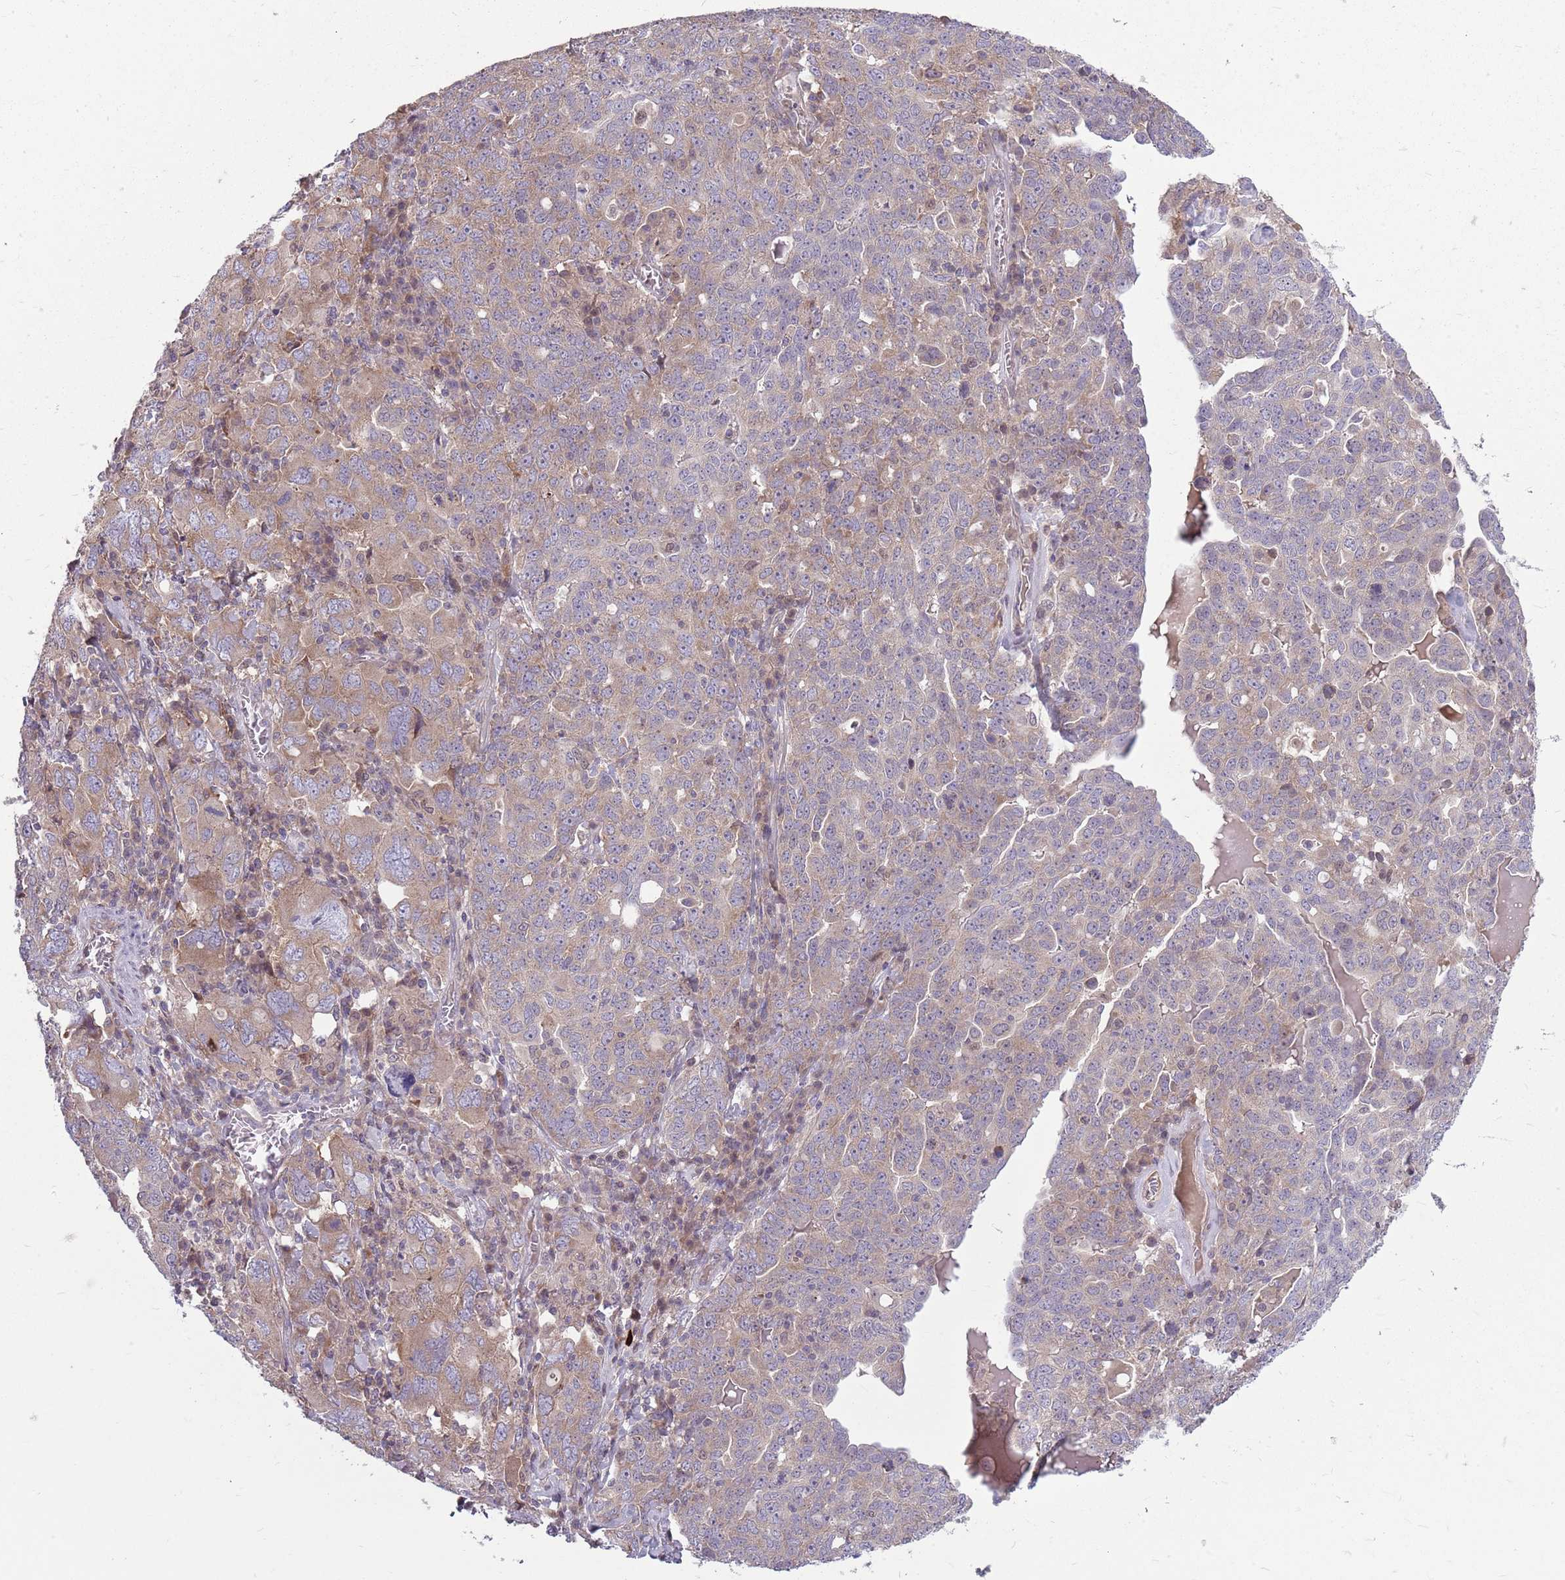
{"staining": {"intensity": "moderate", "quantity": "25%-75%", "location": "cytoplasmic/membranous"}, "tissue": "ovarian cancer", "cell_type": "Tumor cells", "image_type": "cancer", "snomed": [{"axis": "morphology", "description": "Carcinoma, endometroid"}, {"axis": "topography", "description": "Ovary"}], "caption": "Protein staining by IHC shows moderate cytoplasmic/membranous positivity in approximately 25%-75% of tumor cells in ovarian endometroid carcinoma.", "gene": "PPP1R27", "patient": {"sex": "female", "age": 62}}